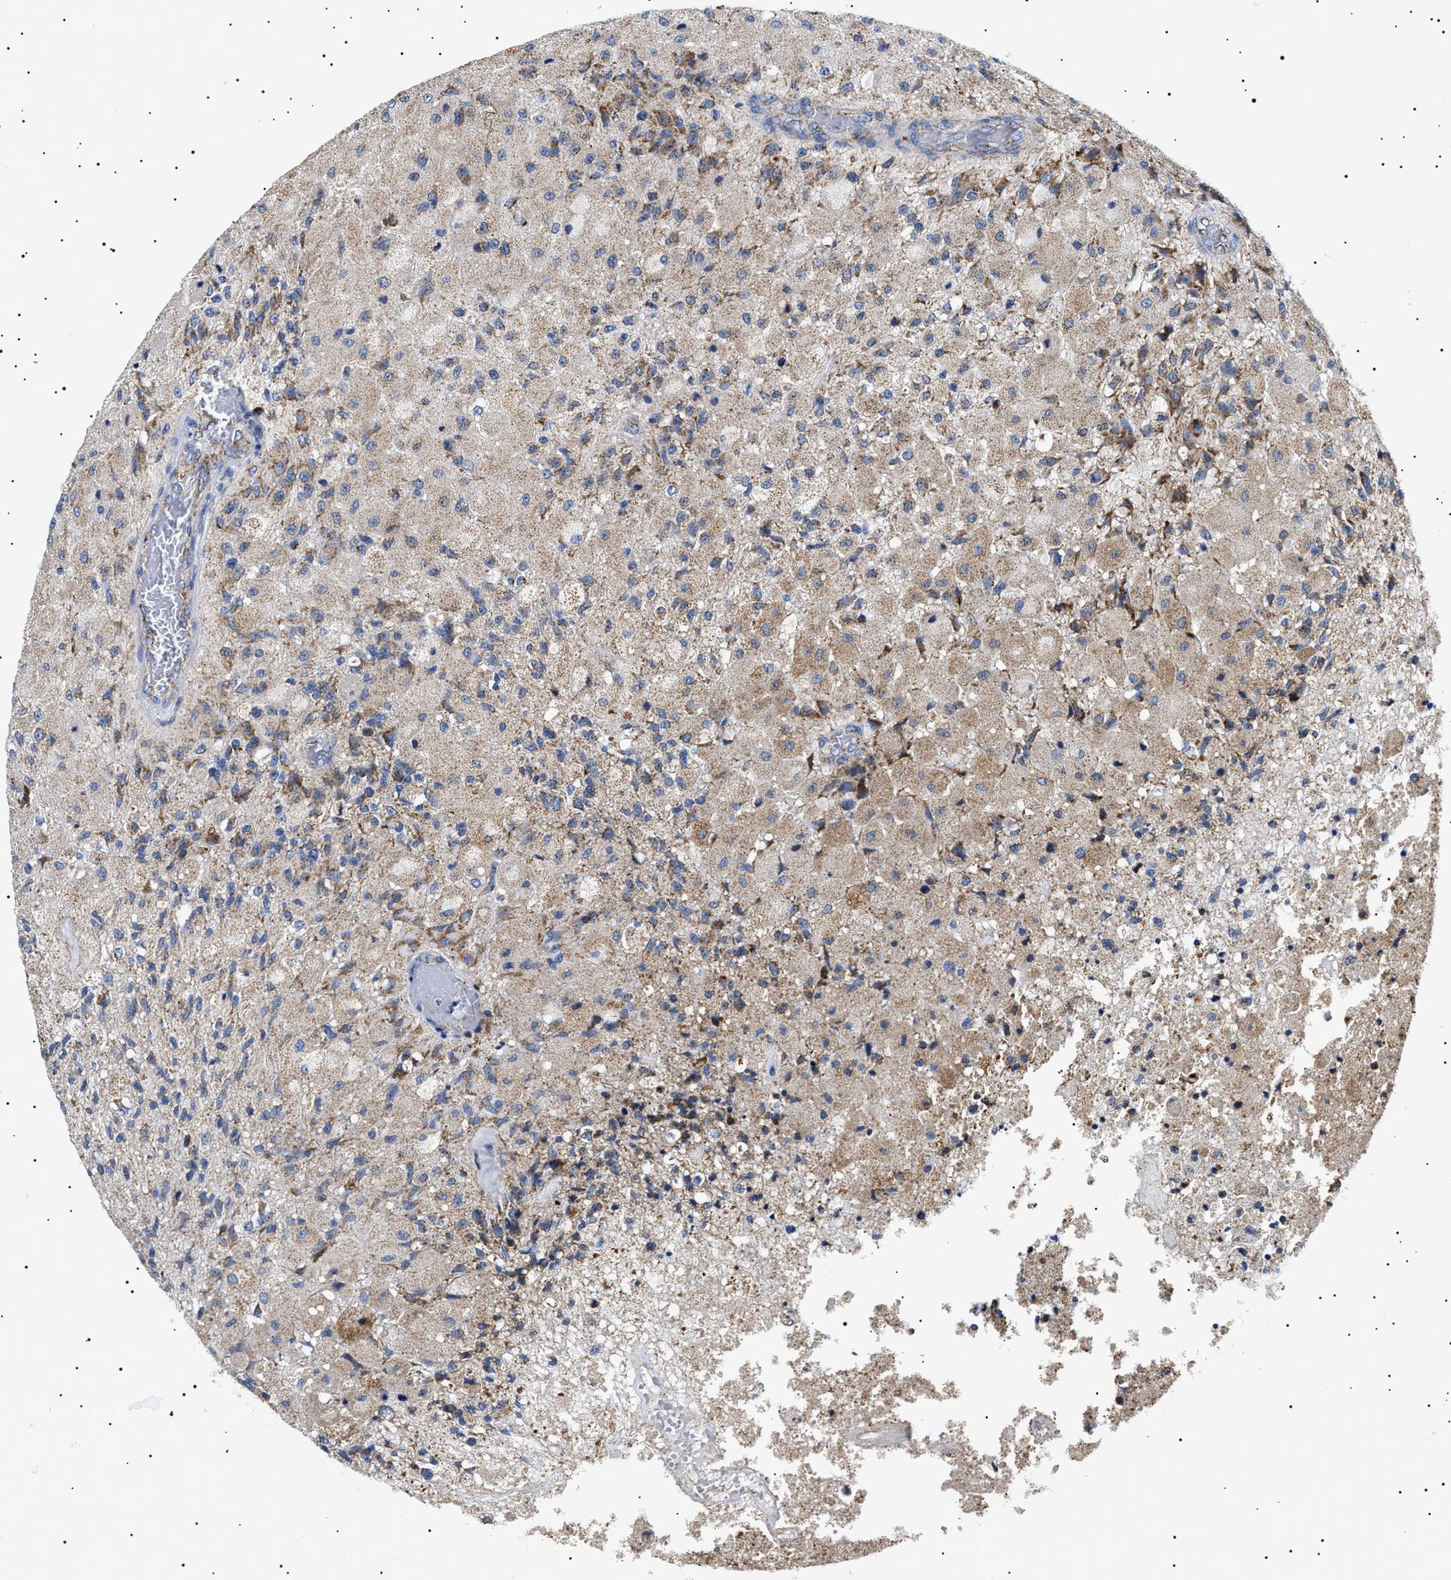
{"staining": {"intensity": "moderate", "quantity": ">75%", "location": "cytoplasmic/membranous"}, "tissue": "glioma", "cell_type": "Tumor cells", "image_type": "cancer", "snomed": [{"axis": "morphology", "description": "Normal tissue, NOS"}, {"axis": "morphology", "description": "Glioma, malignant, High grade"}, {"axis": "topography", "description": "Cerebral cortex"}], "caption": "DAB immunohistochemical staining of malignant glioma (high-grade) reveals moderate cytoplasmic/membranous protein positivity in approximately >75% of tumor cells.", "gene": "CHRDL2", "patient": {"sex": "male", "age": 77}}